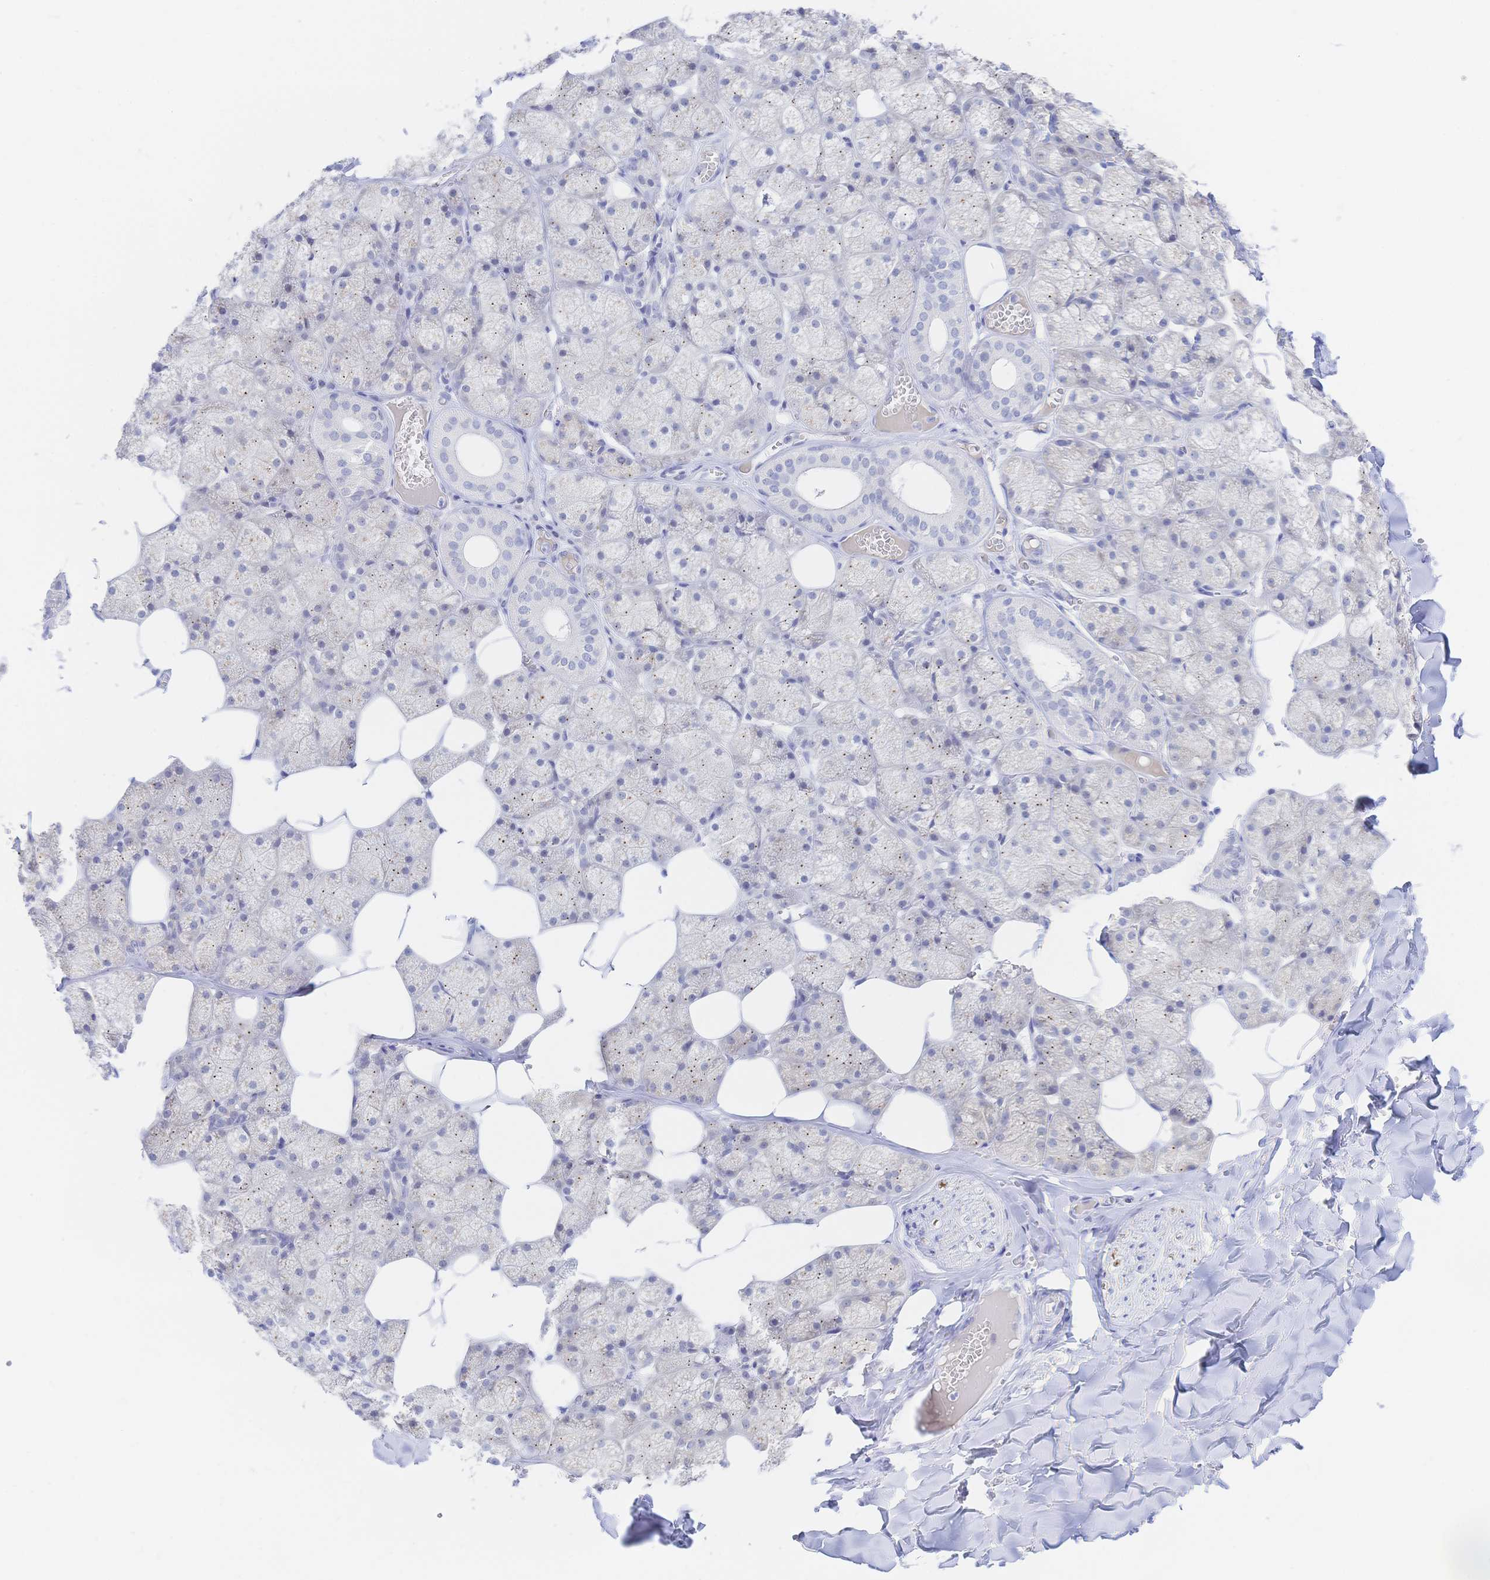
{"staining": {"intensity": "weak", "quantity": "<25%", "location": "cytoplasmic/membranous"}, "tissue": "salivary gland", "cell_type": "Glandular cells", "image_type": "normal", "snomed": [{"axis": "morphology", "description": "Normal tissue, NOS"}, {"axis": "topography", "description": "Salivary gland"}, {"axis": "topography", "description": "Peripheral nerve tissue"}], "caption": "Protein analysis of normal salivary gland displays no significant expression in glandular cells.", "gene": "SIAH3", "patient": {"sex": "male", "age": 38}}